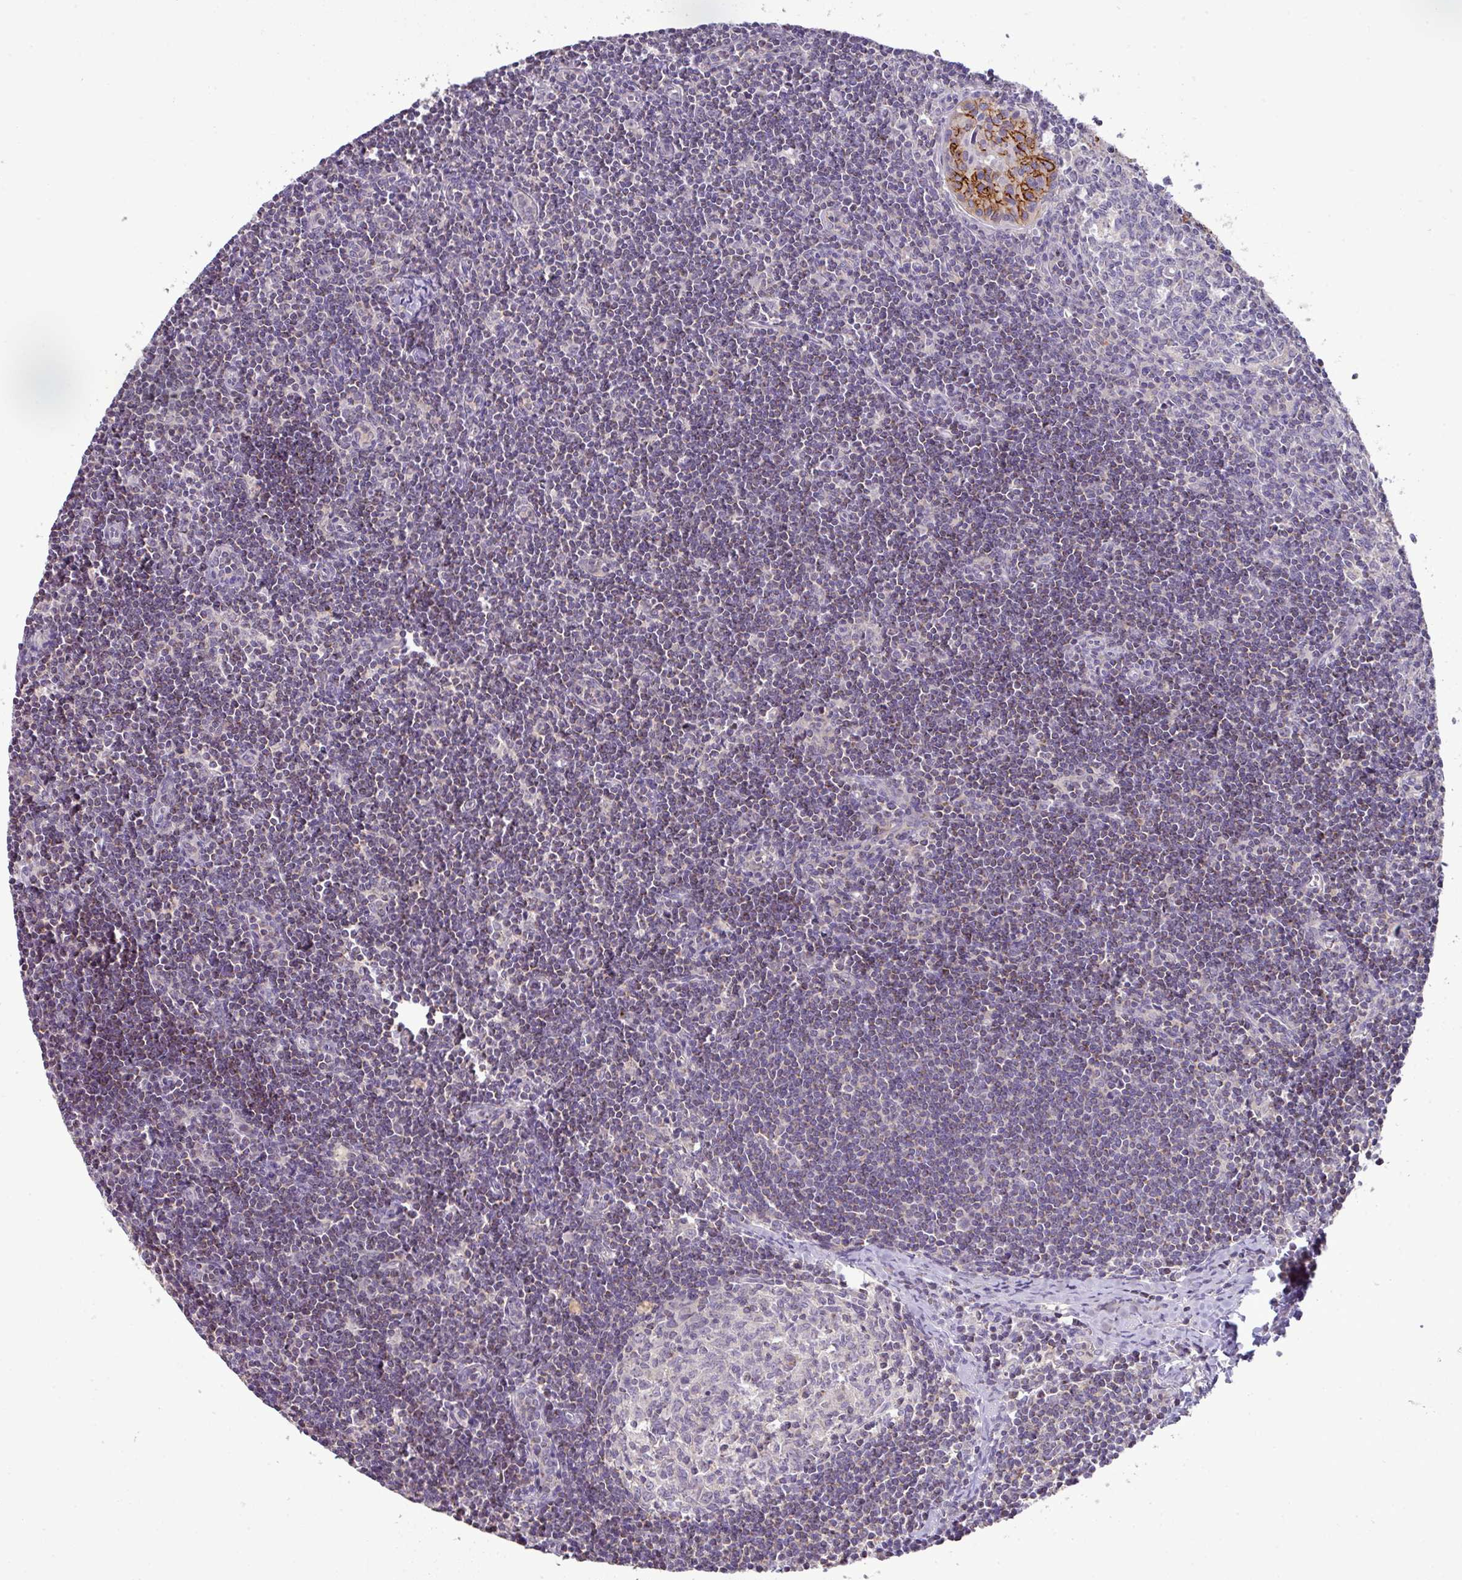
{"staining": {"intensity": "negative", "quantity": "none", "location": "none"}, "tissue": "lymph node", "cell_type": "Germinal center cells", "image_type": "normal", "snomed": [{"axis": "morphology", "description": "Normal tissue, NOS"}, {"axis": "topography", "description": "Lymph node"}], "caption": "This image is of benign lymph node stained with immunohistochemistry (IHC) to label a protein in brown with the nuclei are counter-stained blue. There is no expression in germinal center cells. (Immunohistochemistry, brightfield microscopy, high magnification).", "gene": "TRAPPC1", "patient": {"sex": "female", "age": 29}}